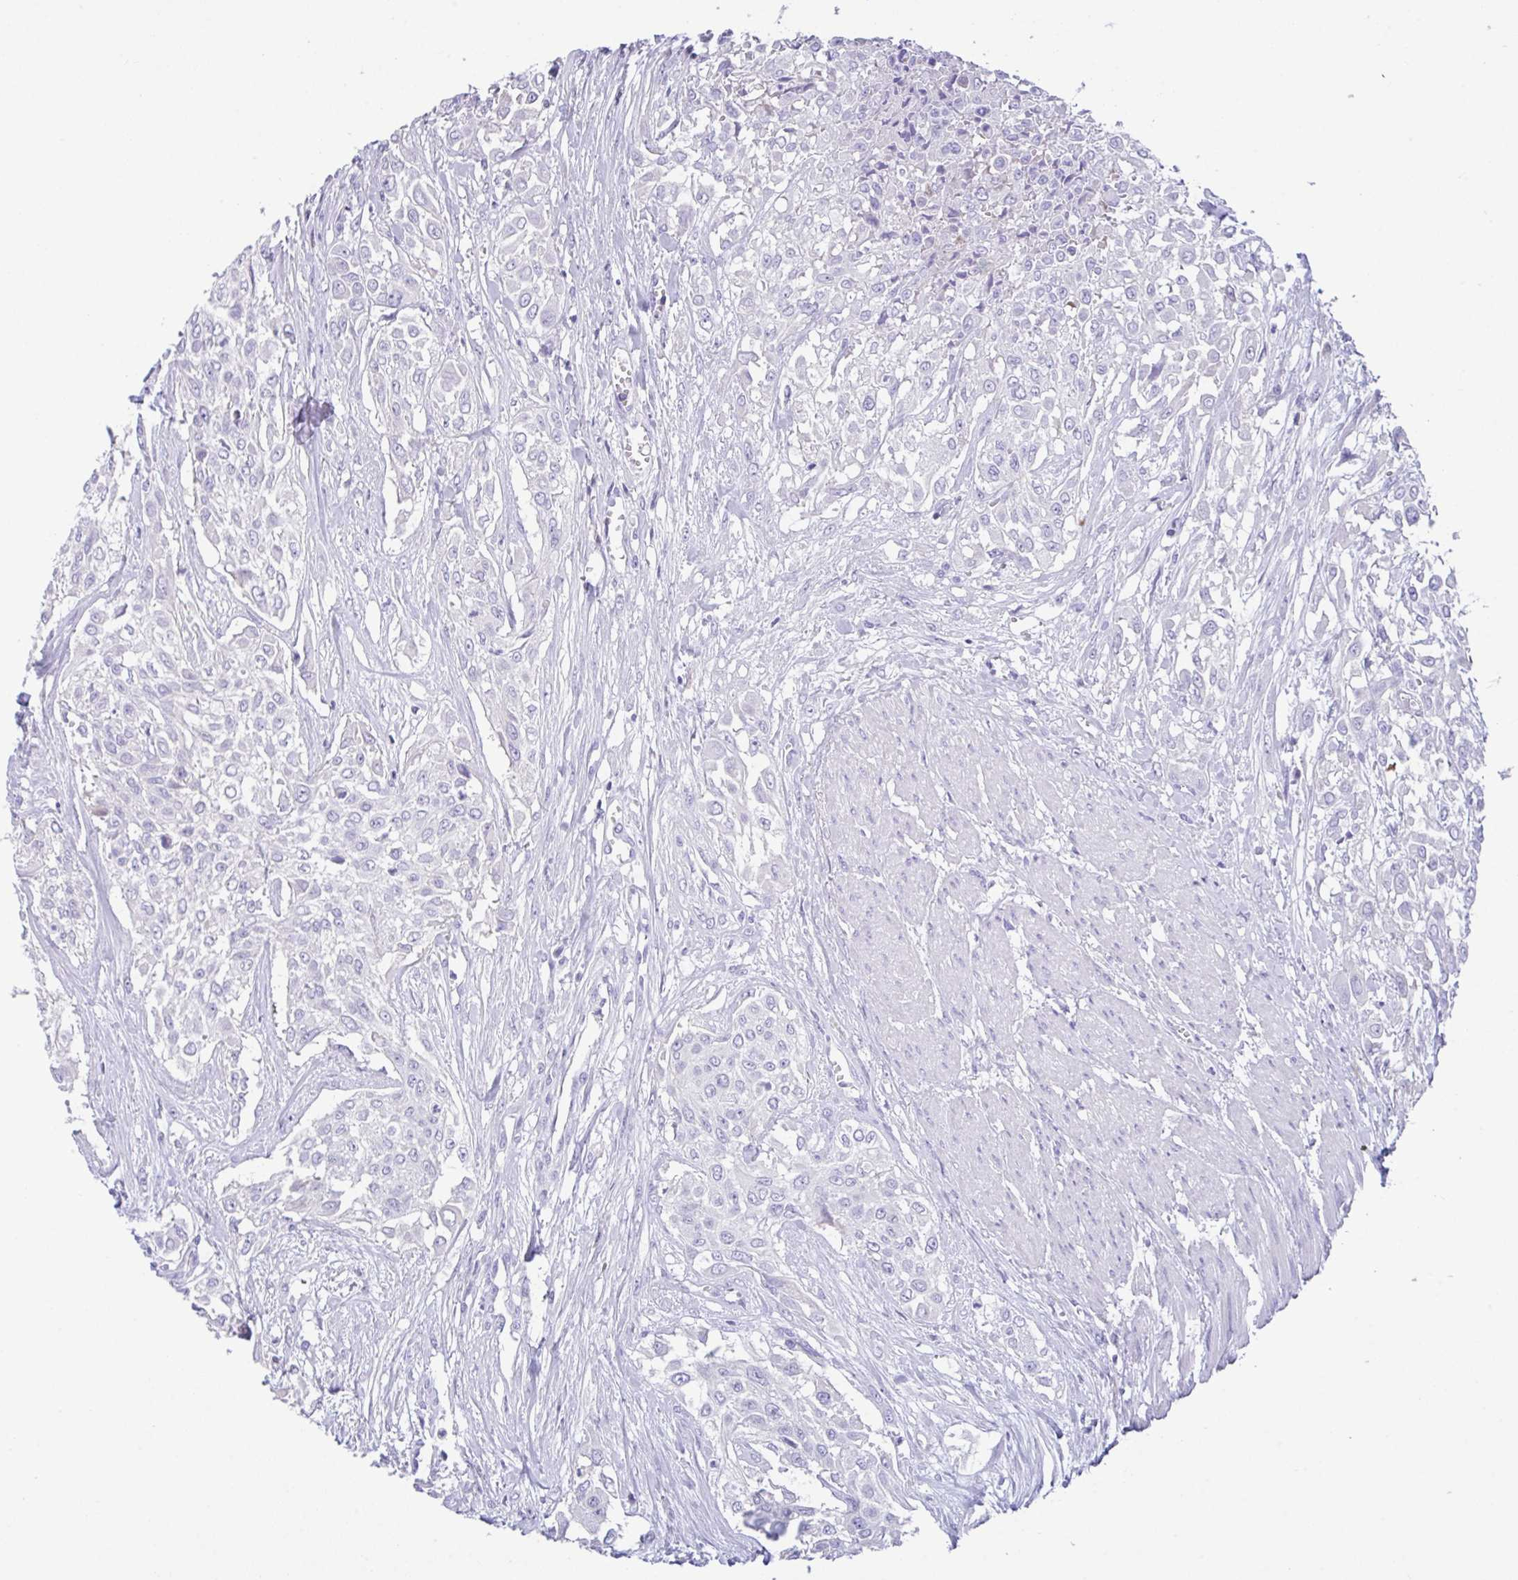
{"staining": {"intensity": "negative", "quantity": "none", "location": "none"}, "tissue": "urothelial cancer", "cell_type": "Tumor cells", "image_type": "cancer", "snomed": [{"axis": "morphology", "description": "Urothelial carcinoma, High grade"}, {"axis": "topography", "description": "Urinary bladder"}], "caption": "IHC of urothelial carcinoma (high-grade) exhibits no expression in tumor cells.", "gene": "FBXL20", "patient": {"sex": "male", "age": 57}}